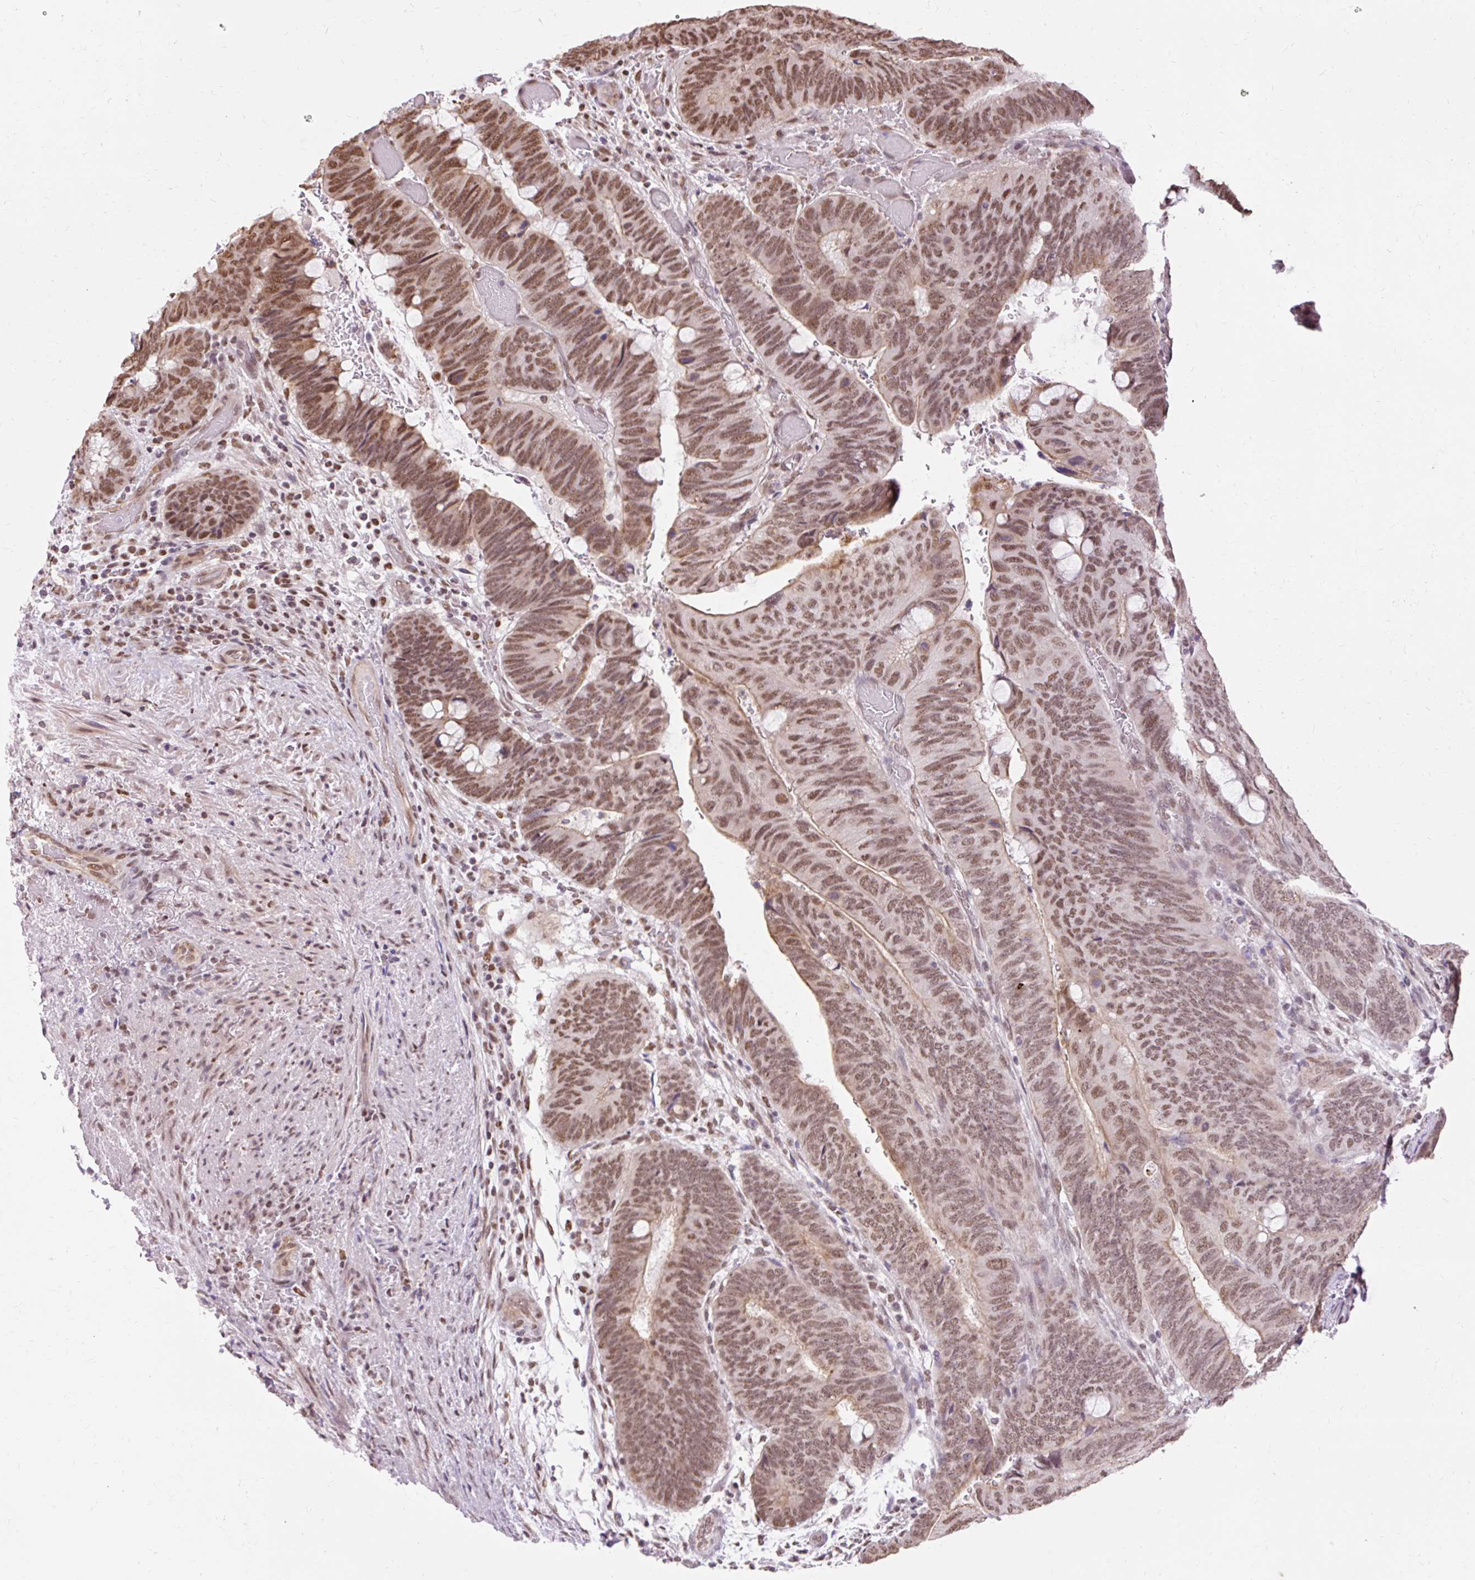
{"staining": {"intensity": "moderate", "quantity": ">75%", "location": "cytoplasmic/membranous,nuclear"}, "tissue": "colorectal cancer", "cell_type": "Tumor cells", "image_type": "cancer", "snomed": [{"axis": "morphology", "description": "Normal tissue, NOS"}, {"axis": "morphology", "description": "Adenocarcinoma, NOS"}, {"axis": "topography", "description": "Rectum"}, {"axis": "topography", "description": "Peripheral nerve tissue"}], "caption": "This histopathology image displays immunohistochemistry (IHC) staining of colorectal cancer (adenocarcinoma), with medium moderate cytoplasmic/membranous and nuclear staining in about >75% of tumor cells.", "gene": "NPIPB12", "patient": {"sex": "male", "age": 92}}